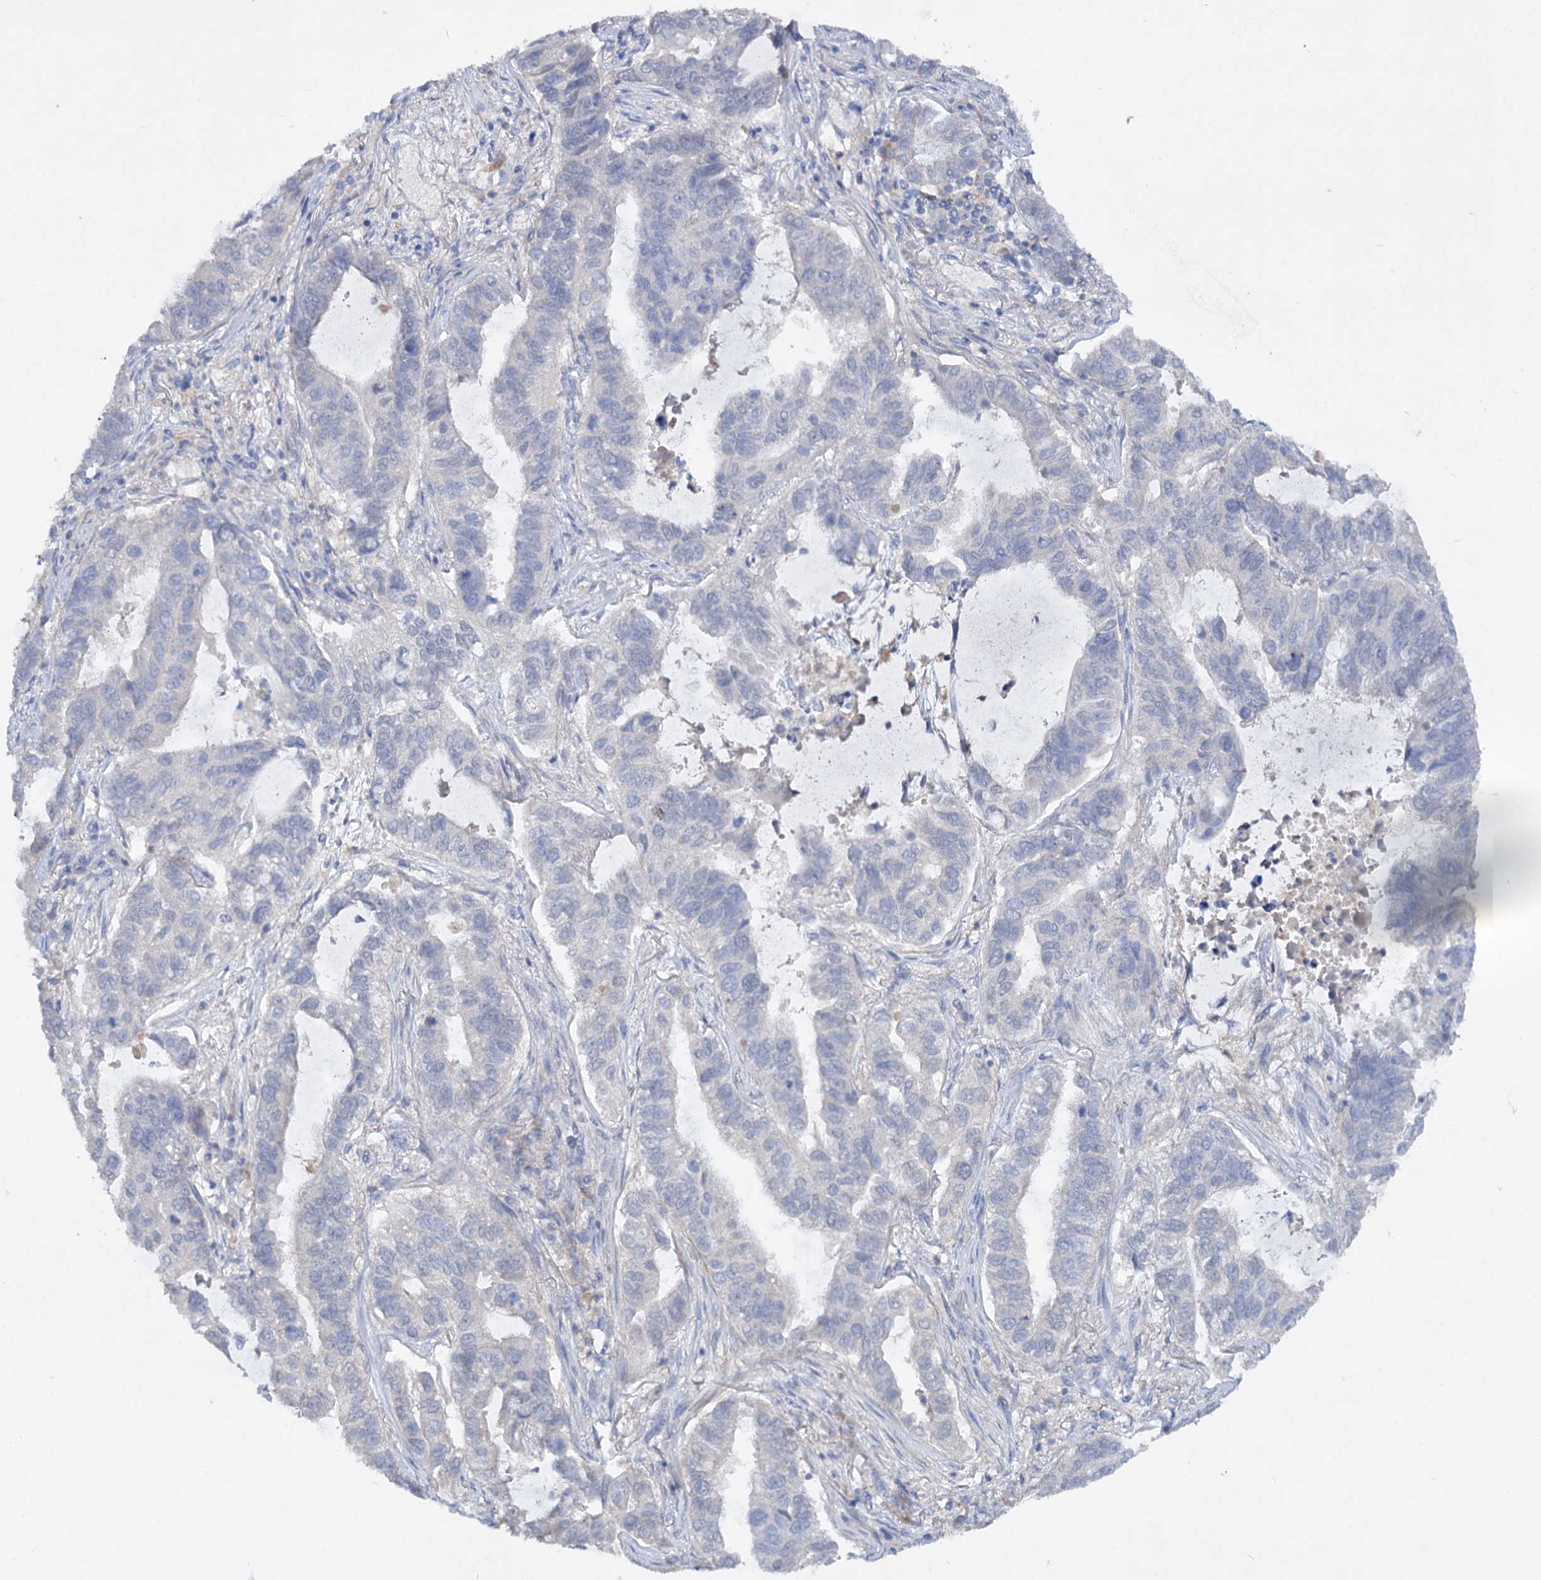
{"staining": {"intensity": "negative", "quantity": "none", "location": "none"}, "tissue": "lung cancer", "cell_type": "Tumor cells", "image_type": "cancer", "snomed": [{"axis": "morphology", "description": "Adenocarcinoma, NOS"}, {"axis": "topography", "description": "Lung"}], "caption": "Immunohistochemistry micrograph of lung cancer stained for a protein (brown), which shows no expression in tumor cells.", "gene": "ATP4A", "patient": {"sex": "male", "age": 64}}